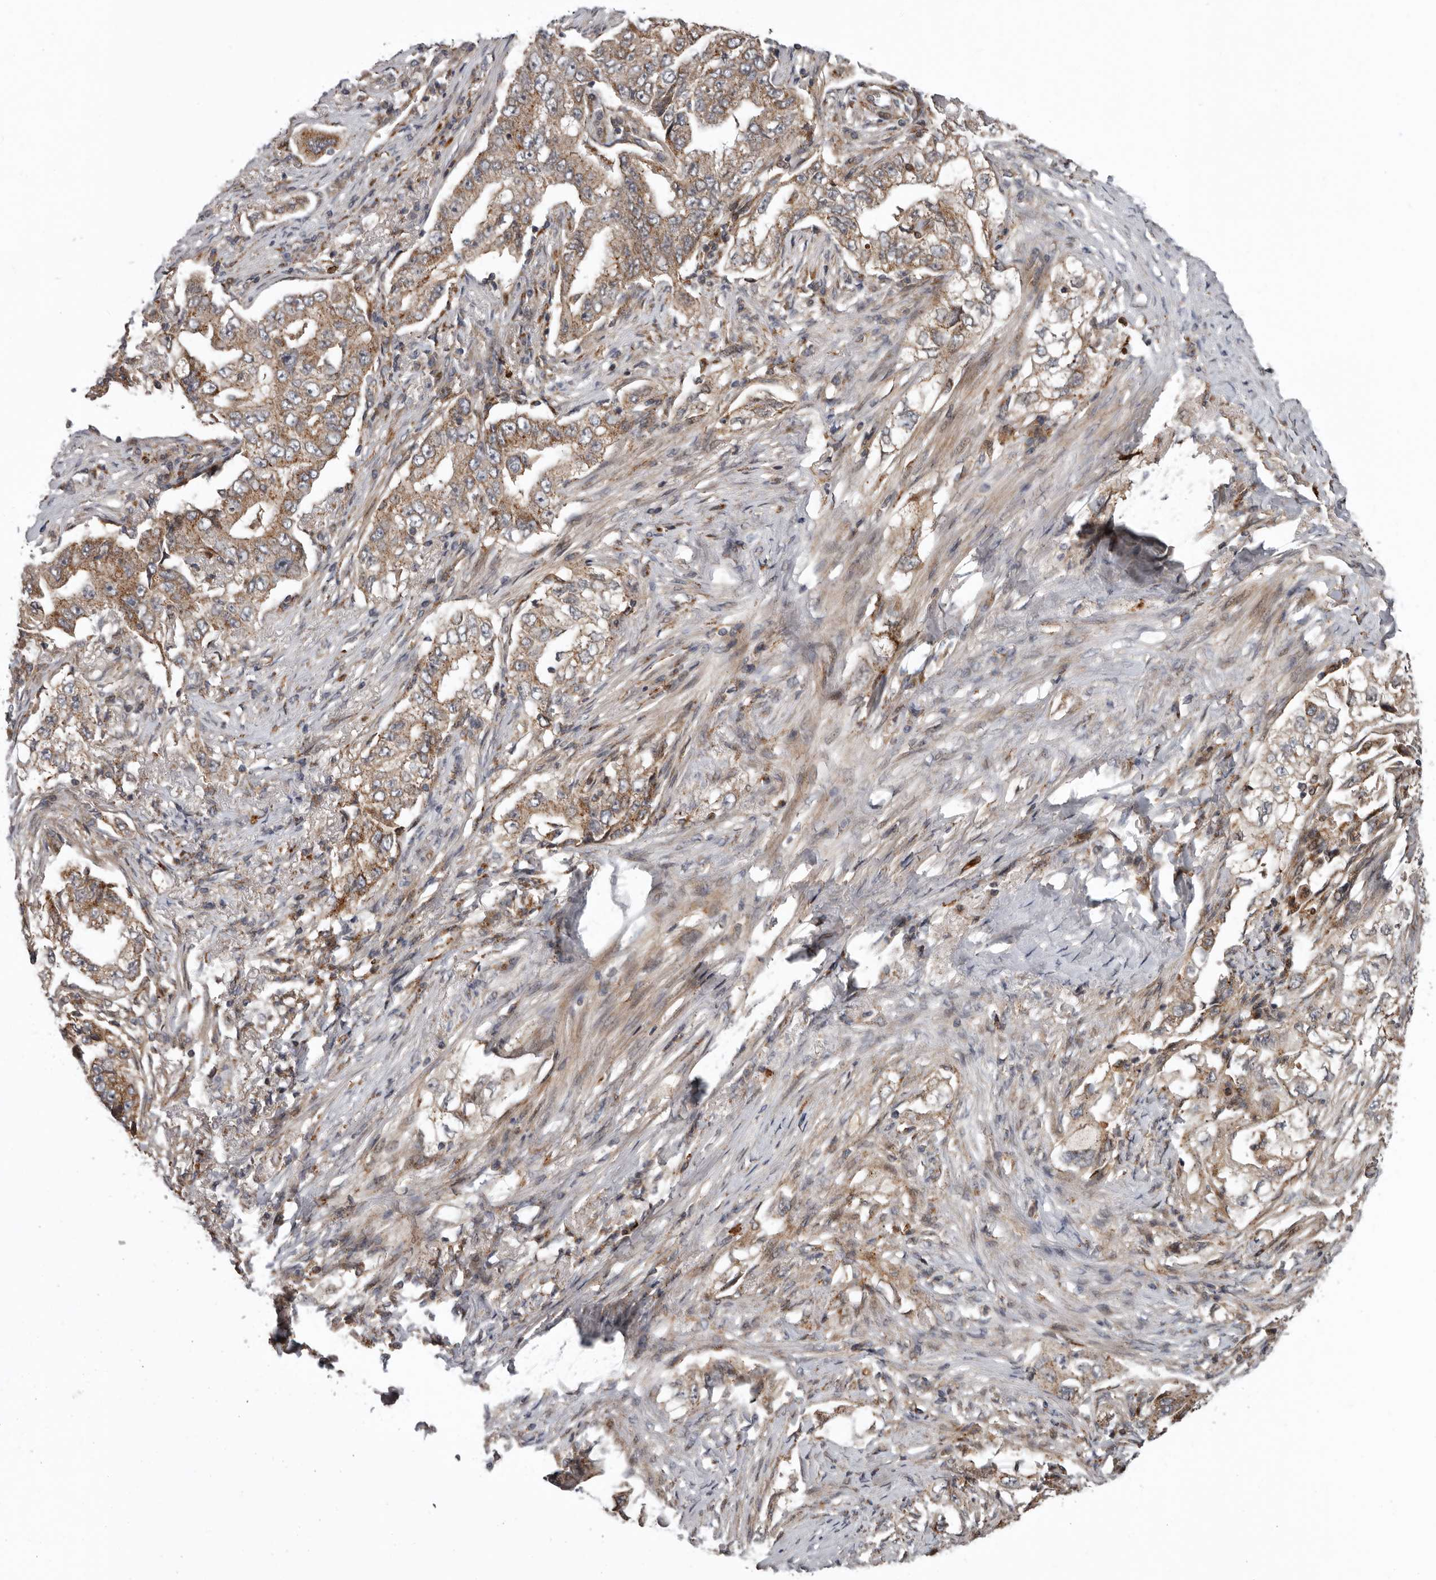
{"staining": {"intensity": "moderate", "quantity": ">75%", "location": "cytoplasmic/membranous"}, "tissue": "lung cancer", "cell_type": "Tumor cells", "image_type": "cancer", "snomed": [{"axis": "morphology", "description": "Adenocarcinoma, NOS"}, {"axis": "topography", "description": "Lung"}], "caption": "High-power microscopy captured an IHC image of lung cancer (adenocarcinoma), revealing moderate cytoplasmic/membranous staining in about >75% of tumor cells.", "gene": "FGFR4", "patient": {"sex": "female", "age": 51}}